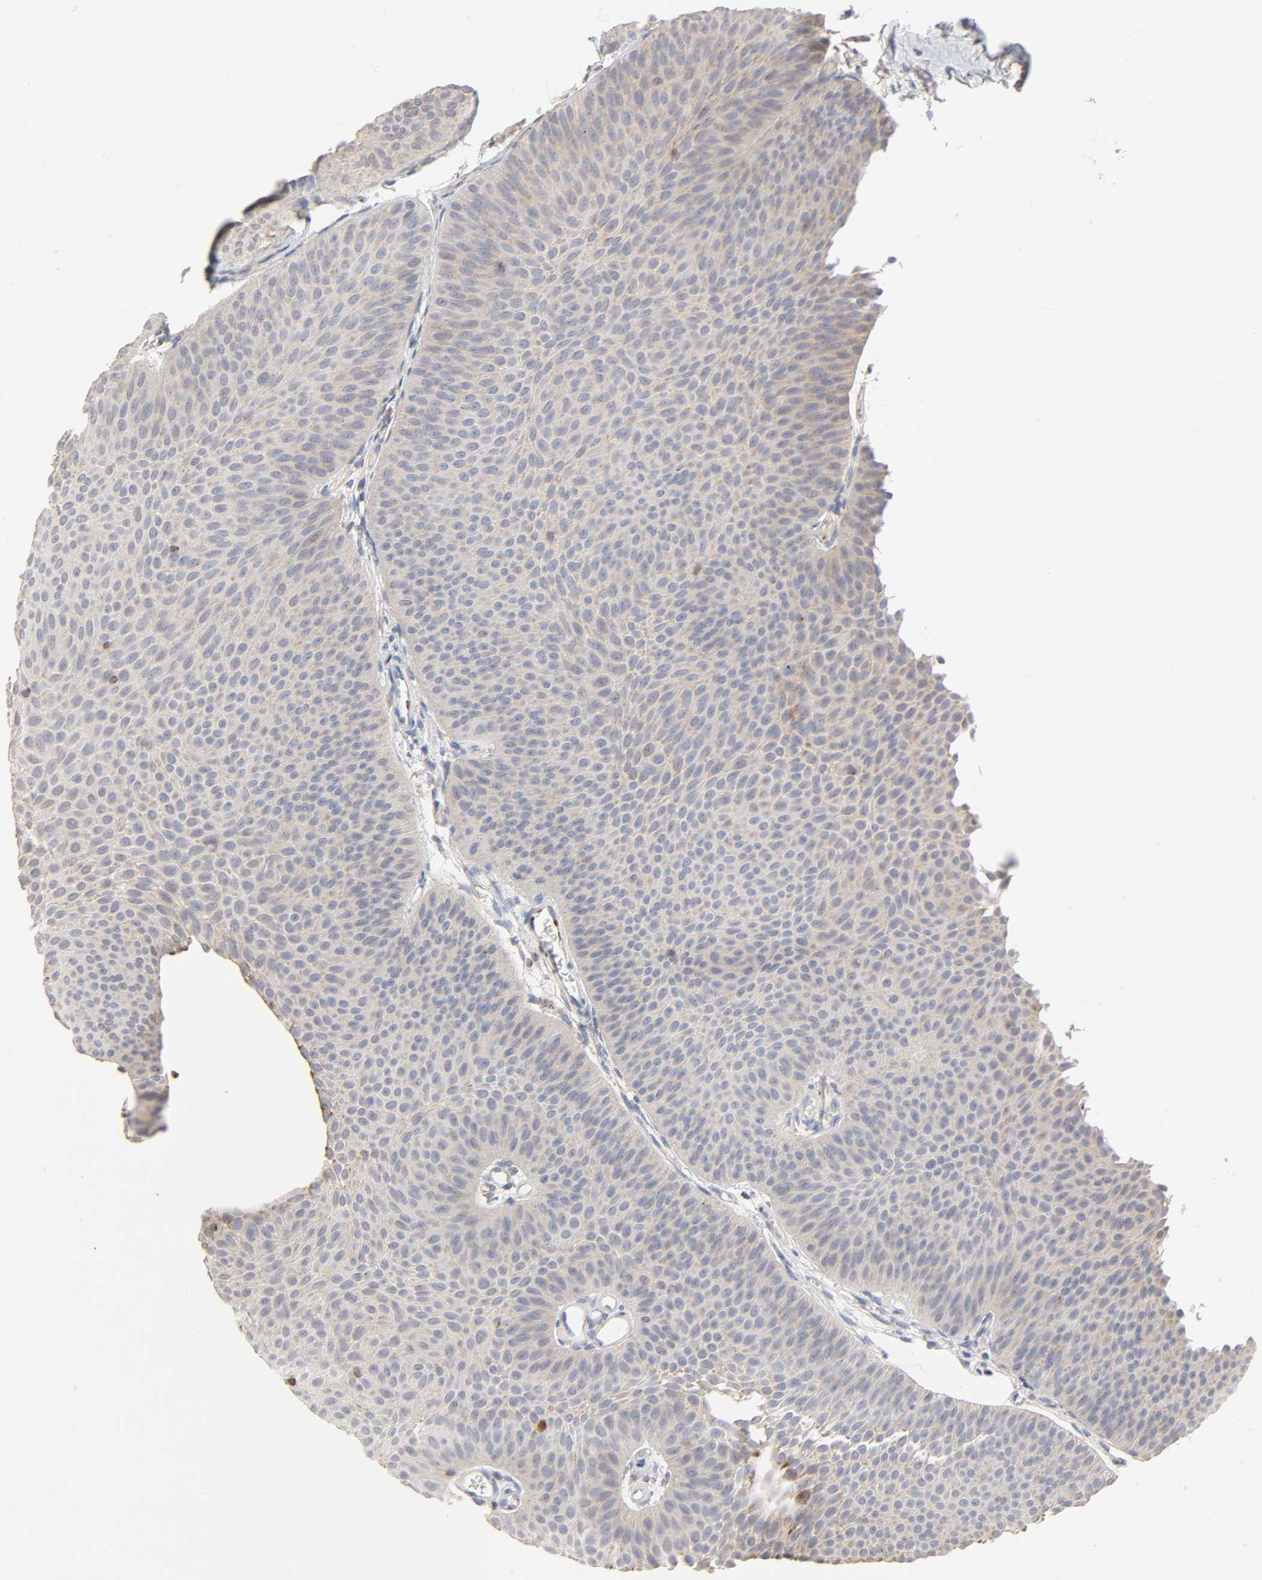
{"staining": {"intensity": "weak", "quantity": ">75%", "location": "cytoplasmic/membranous"}, "tissue": "urothelial cancer", "cell_type": "Tumor cells", "image_type": "cancer", "snomed": [{"axis": "morphology", "description": "Urothelial carcinoma, Low grade"}, {"axis": "topography", "description": "Urinary bladder"}], "caption": "Protein expression analysis of low-grade urothelial carcinoma demonstrates weak cytoplasmic/membranous positivity in about >75% of tumor cells.", "gene": "SYT16", "patient": {"sex": "female", "age": 60}}